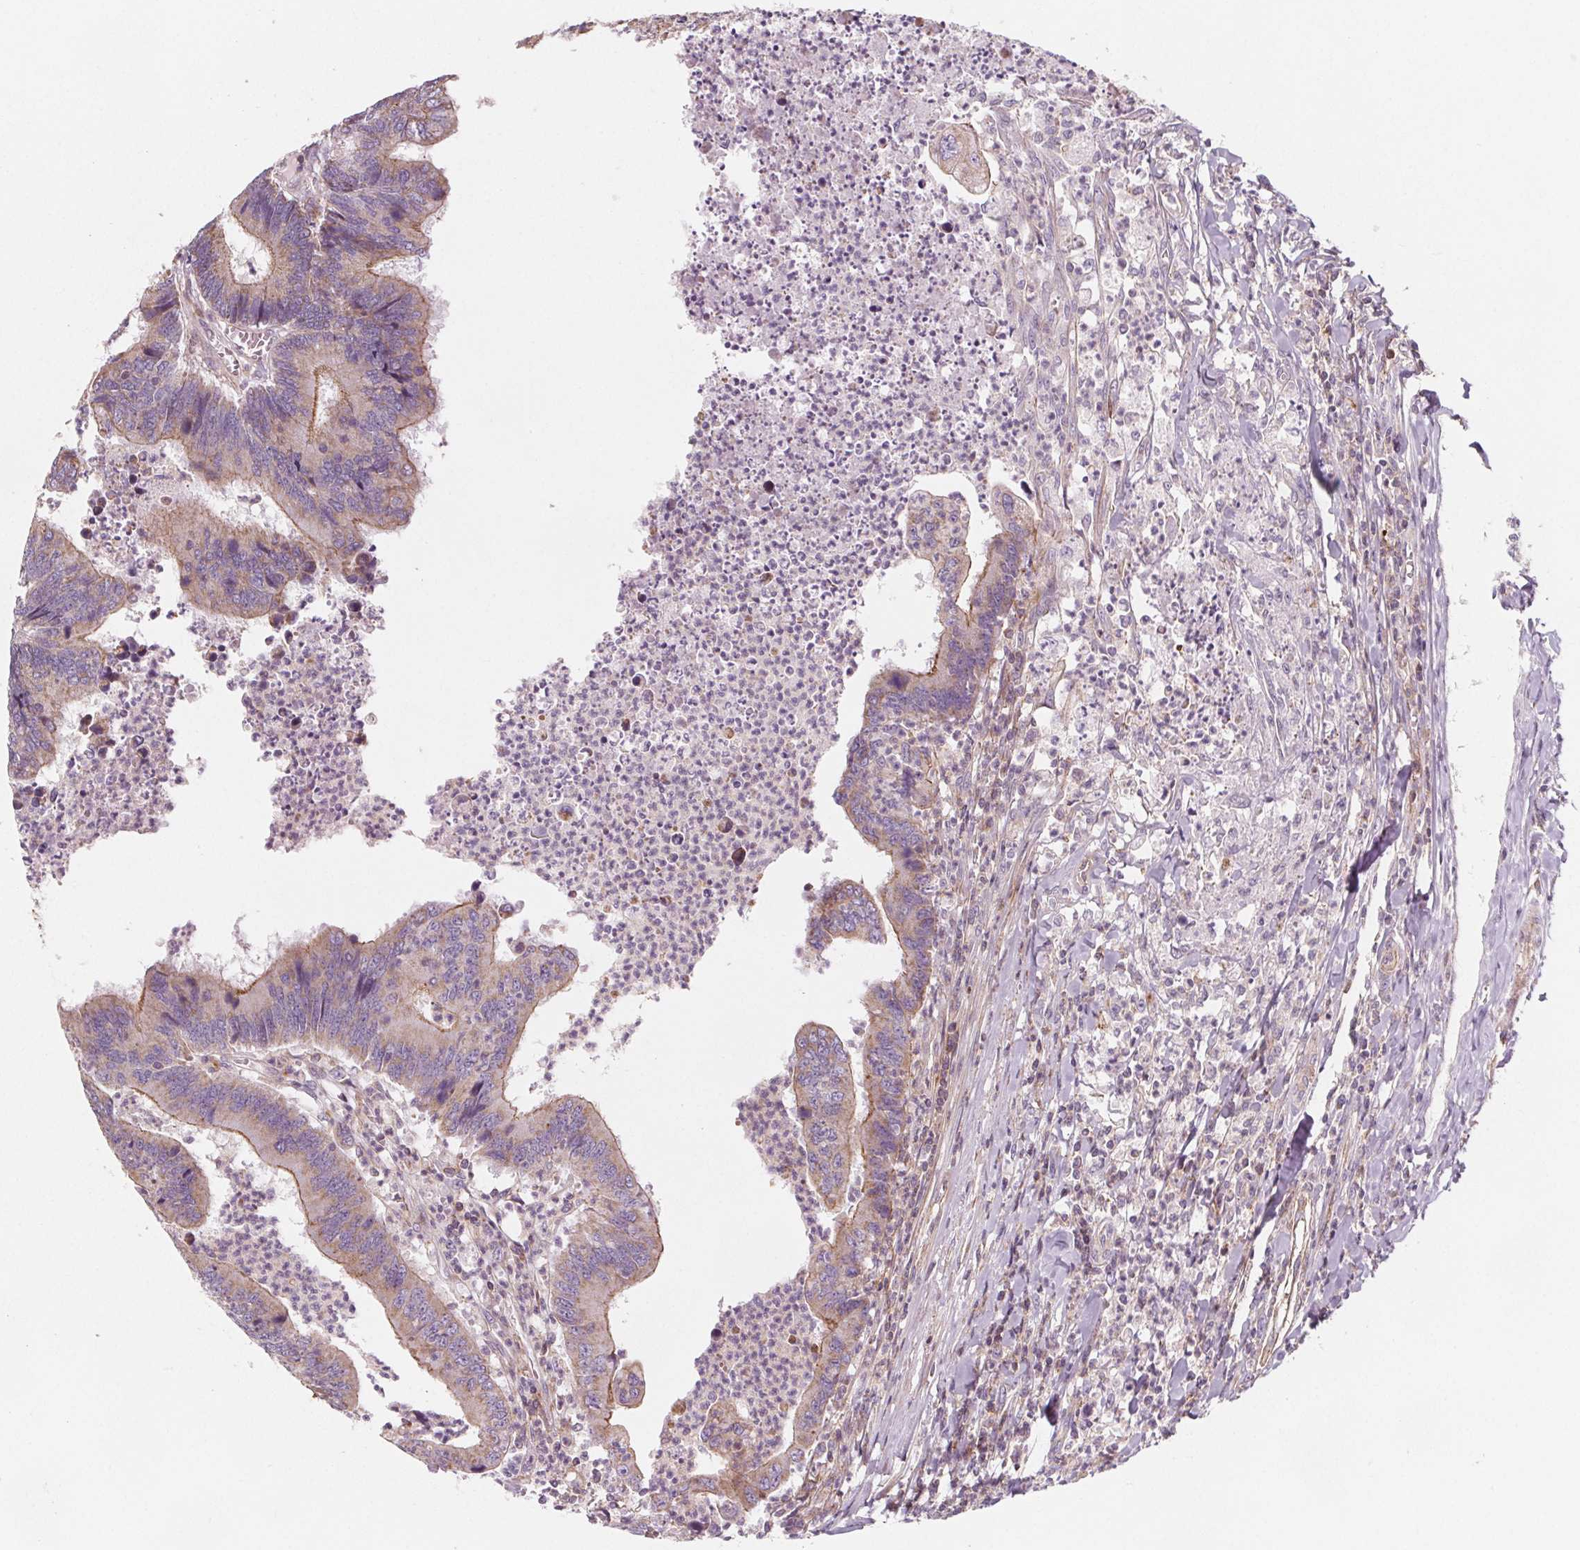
{"staining": {"intensity": "moderate", "quantity": "<25%", "location": "cytoplasmic/membranous"}, "tissue": "colorectal cancer", "cell_type": "Tumor cells", "image_type": "cancer", "snomed": [{"axis": "morphology", "description": "Adenocarcinoma, NOS"}, {"axis": "topography", "description": "Colon"}], "caption": "Brown immunohistochemical staining in human adenocarcinoma (colorectal) displays moderate cytoplasmic/membranous staining in approximately <25% of tumor cells.", "gene": "ADAM33", "patient": {"sex": "female", "age": 67}}